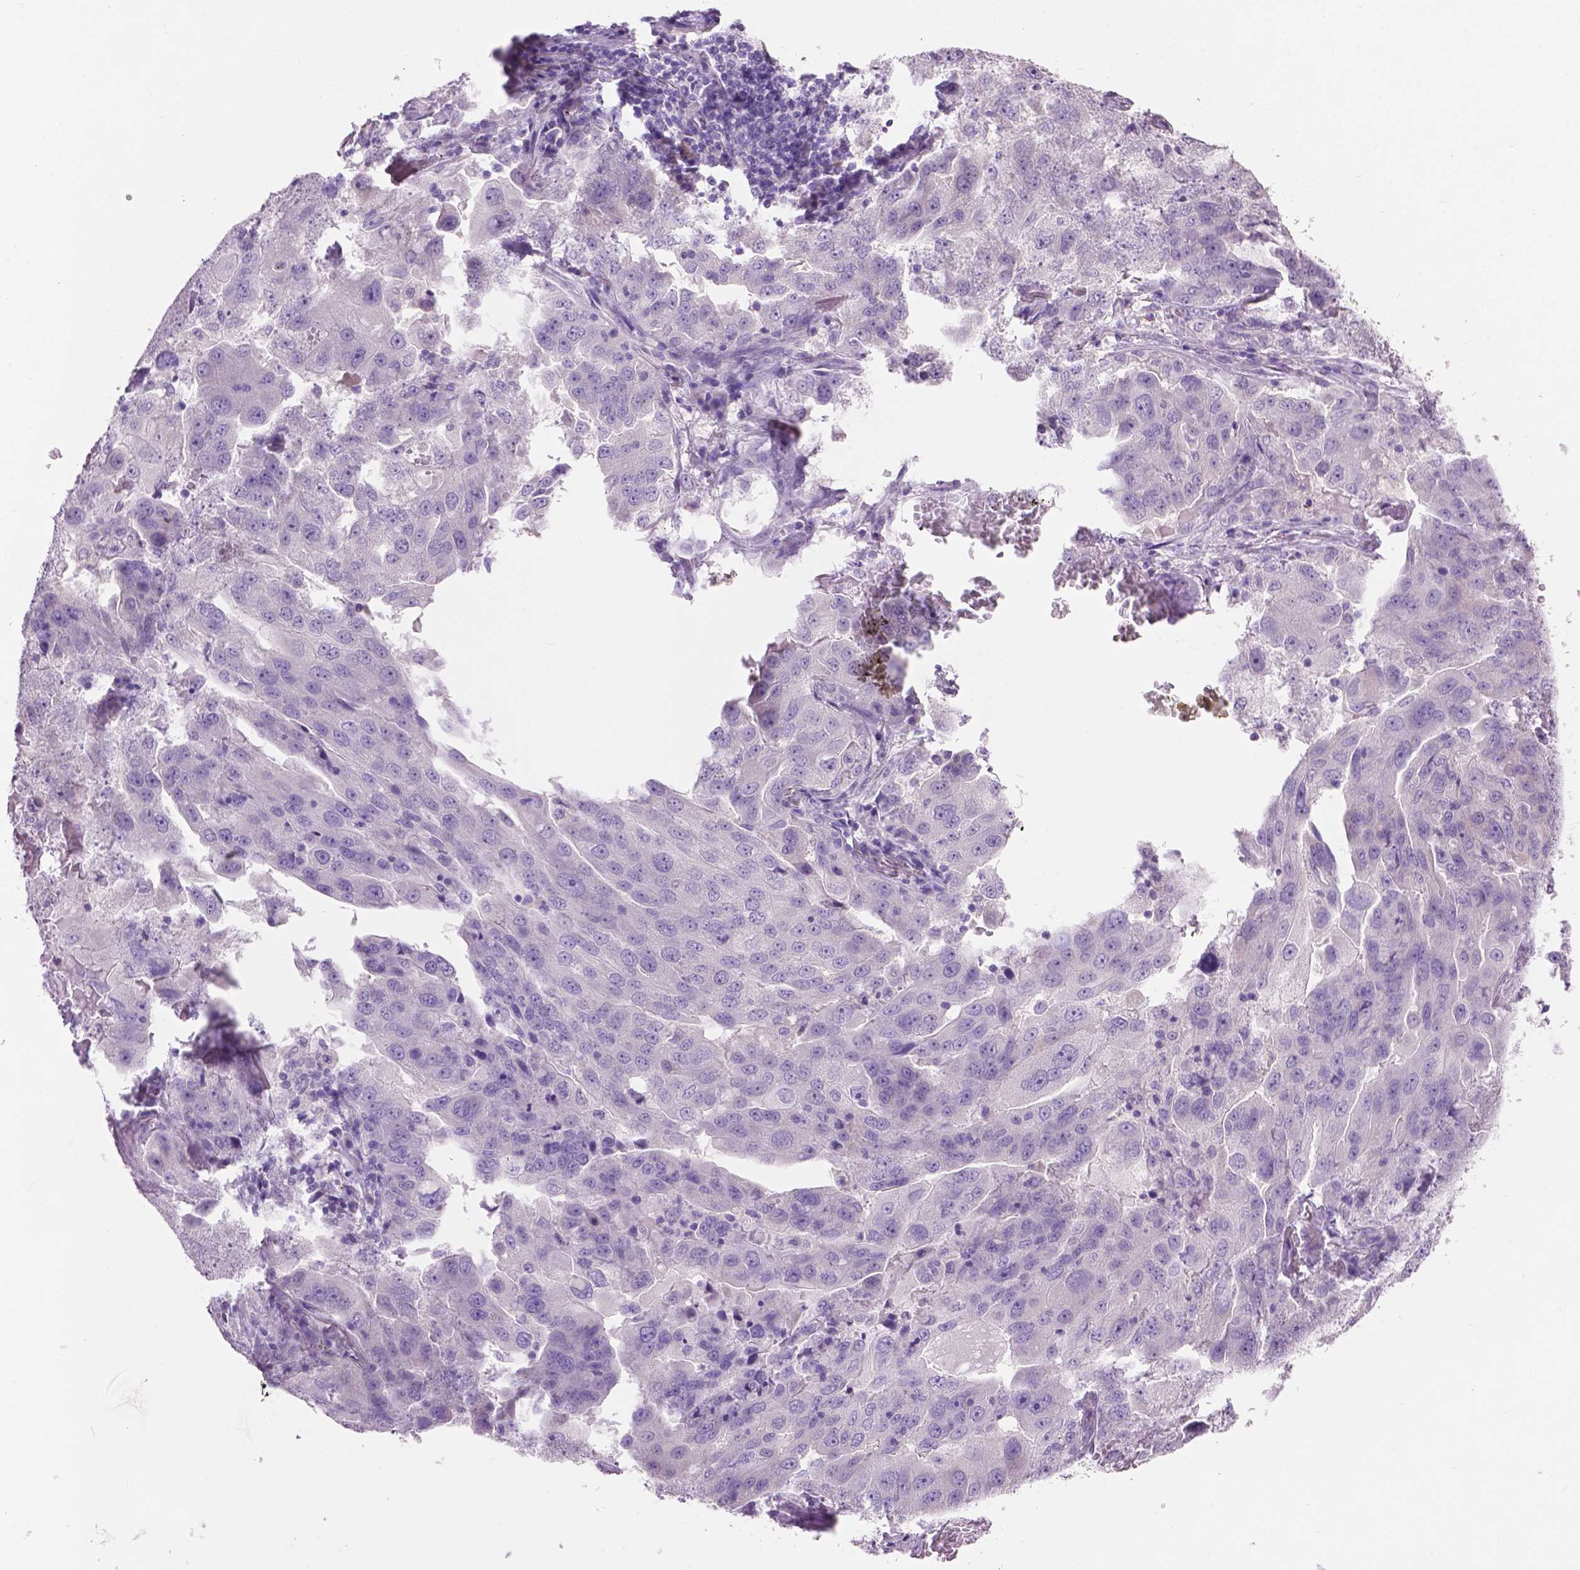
{"staining": {"intensity": "negative", "quantity": "none", "location": "none"}, "tissue": "lung cancer", "cell_type": "Tumor cells", "image_type": "cancer", "snomed": [{"axis": "morphology", "description": "Adenocarcinoma, NOS"}, {"axis": "topography", "description": "Lung"}], "caption": "The micrograph displays no staining of tumor cells in lung cancer.", "gene": "CRYBA4", "patient": {"sex": "female", "age": 61}}